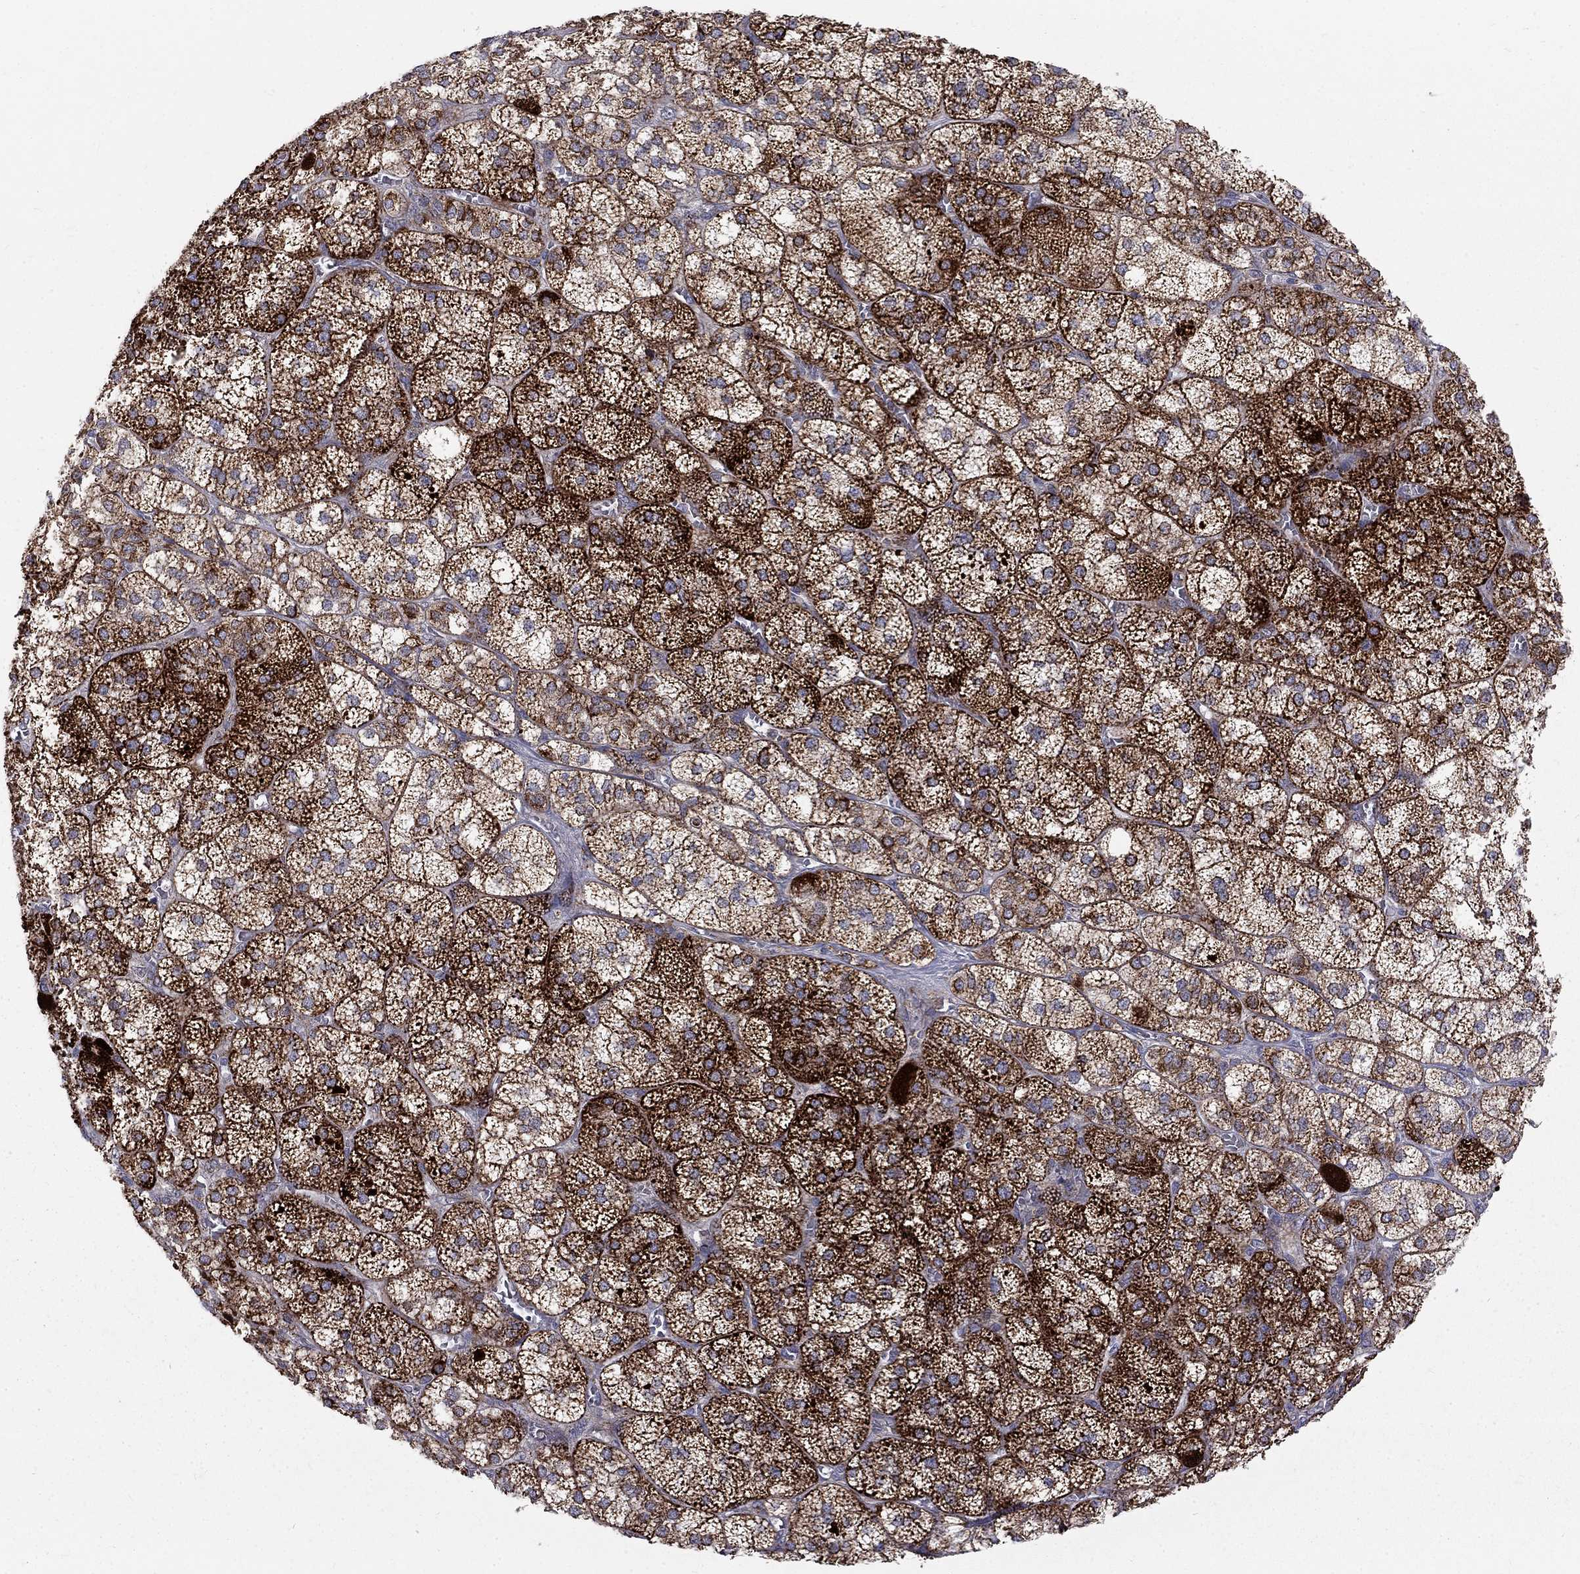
{"staining": {"intensity": "strong", "quantity": ">75%", "location": "cytoplasmic/membranous"}, "tissue": "adrenal gland", "cell_type": "Glandular cells", "image_type": "normal", "snomed": [{"axis": "morphology", "description": "Normal tissue, NOS"}, {"axis": "topography", "description": "Adrenal gland"}], "caption": "This histopathology image reveals unremarkable adrenal gland stained with immunohistochemistry (IHC) to label a protein in brown. The cytoplasmic/membranous of glandular cells show strong positivity for the protein. Nuclei are counter-stained blue.", "gene": "ALDH1B1", "patient": {"sex": "female", "age": 60}}